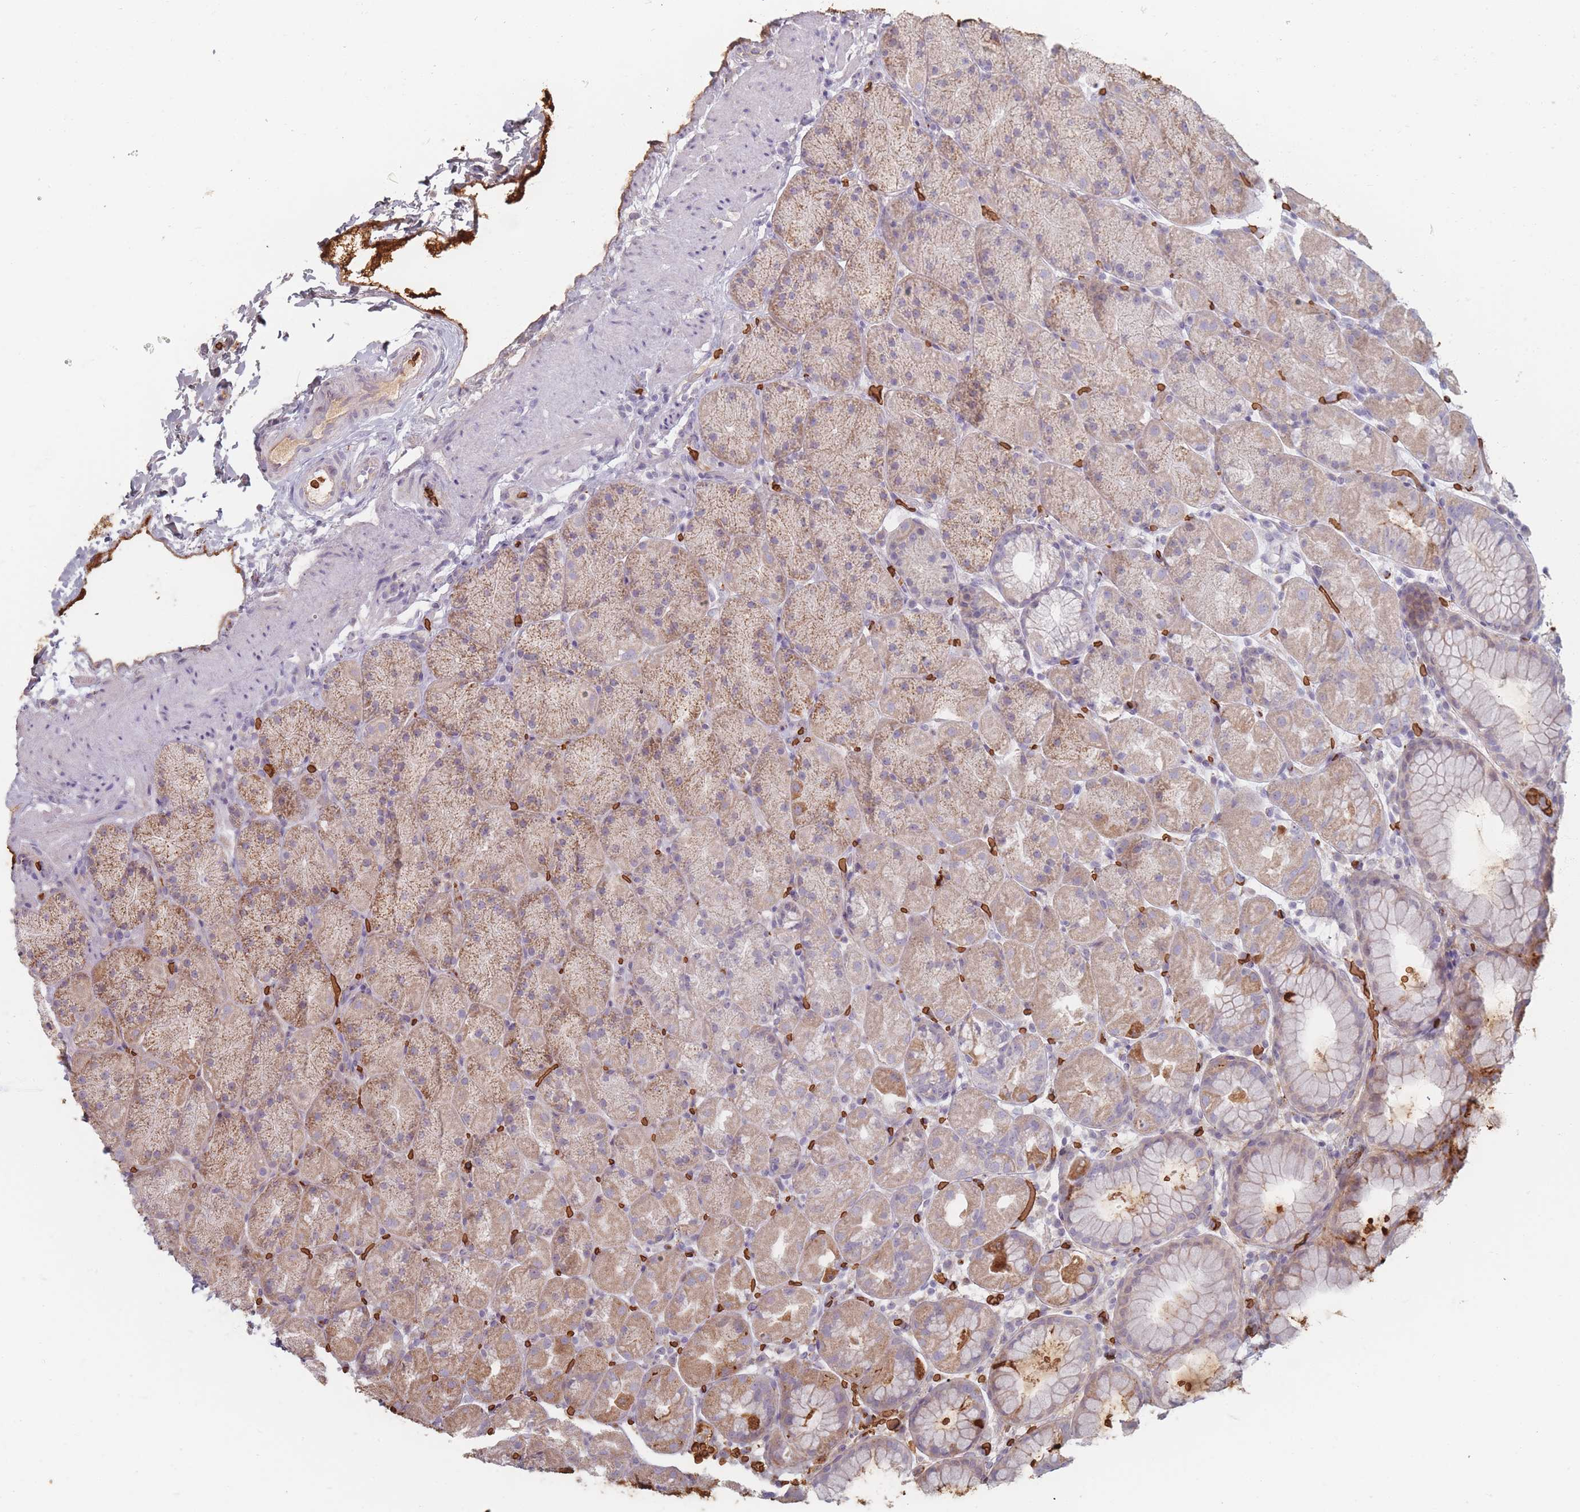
{"staining": {"intensity": "moderate", "quantity": "25%-75%", "location": "cytoplasmic/membranous"}, "tissue": "stomach", "cell_type": "Glandular cells", "image_type": "normal", "snomed": [{"axis": "morphology", "description": "Normal tissue, NOS"}, {"axis": "topography", "description": "Stomach, upper"}, {"axis": "topography", "description": "Stomach, lower"}], "caption": "The immunohistochemical stain shows moderate cytoplasmic/membranous positivity in glandular cells of benign stomach. The staining was performed using DAB to visualize the protein expression in brown, while the nuclei were stained in blue with hematoxylin (Magnification: 20x).", "gene": "SLC2A6", "patient": {"sex": "male", "age": 67}}